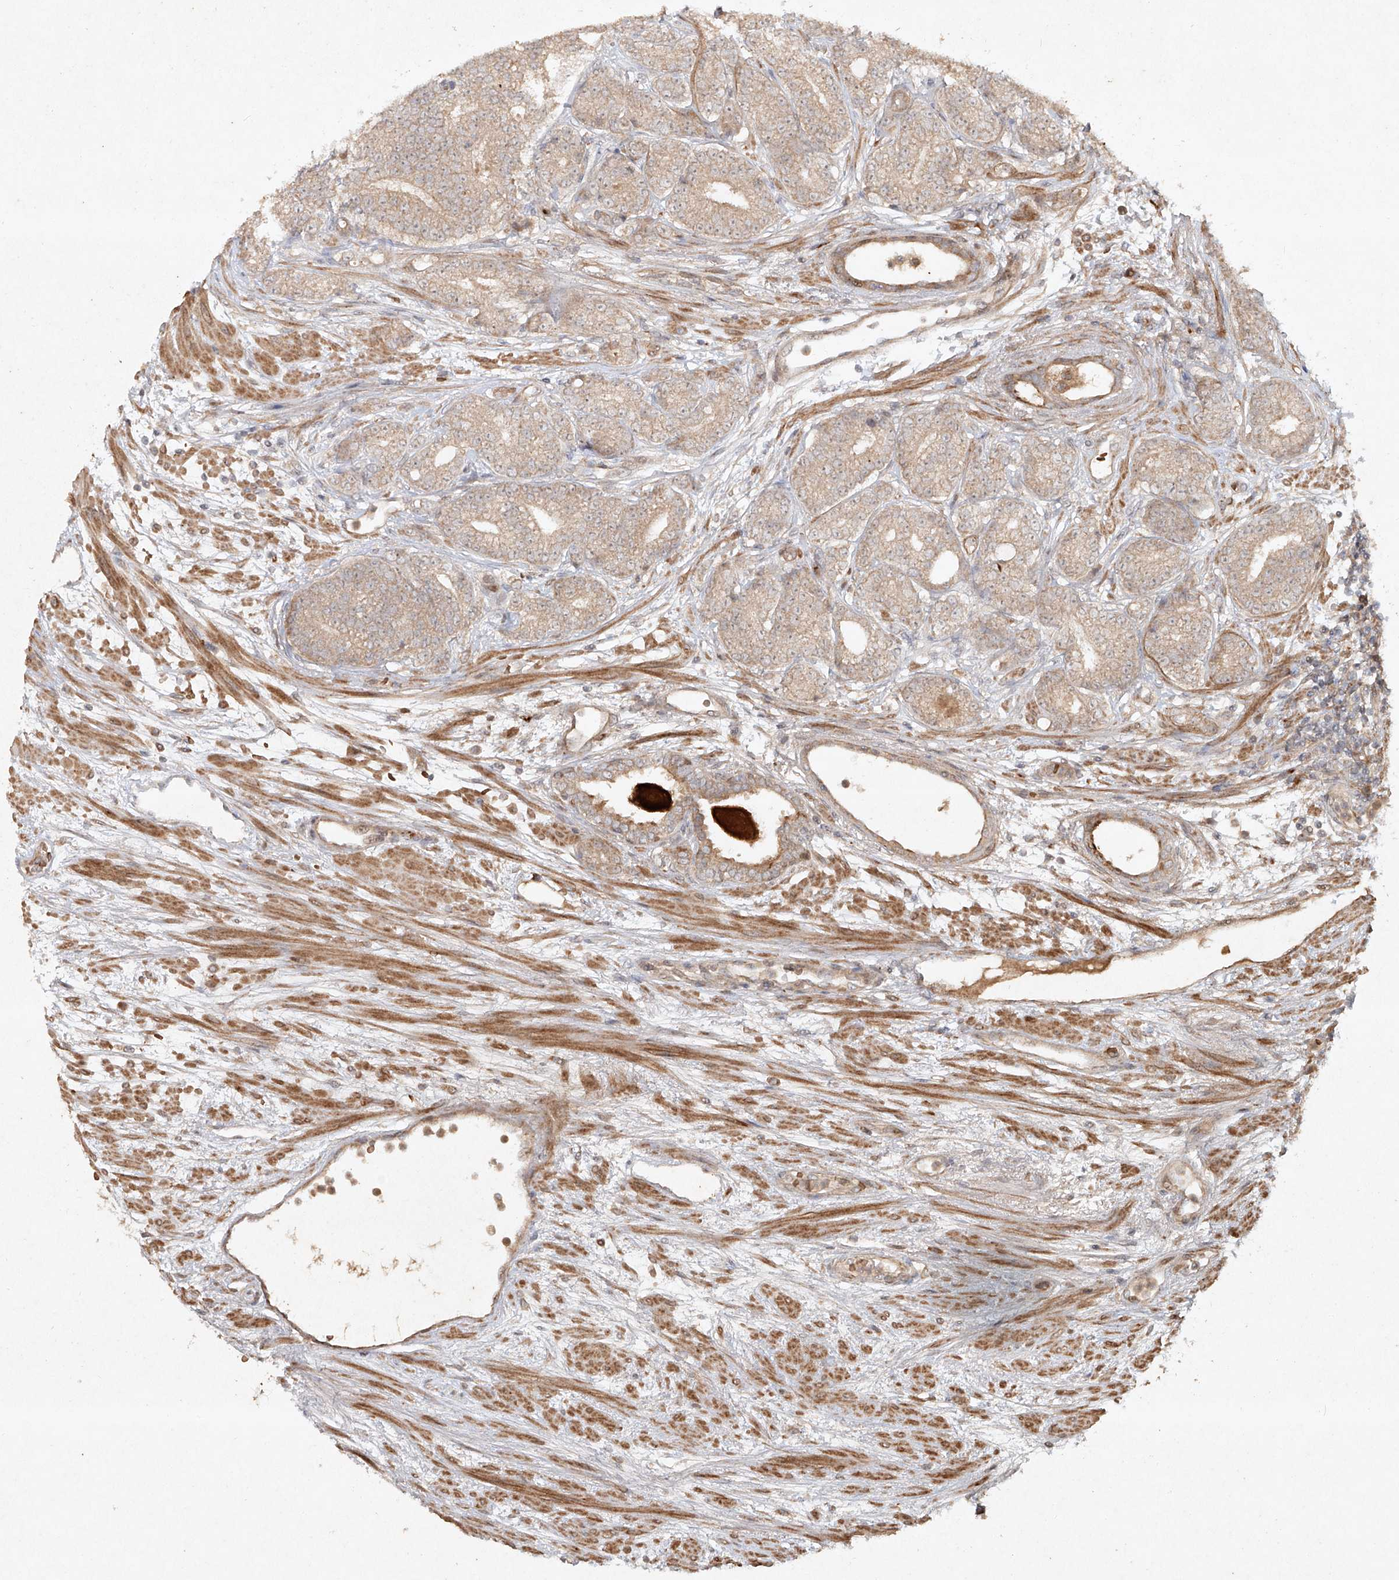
{"staining": {"intensity": "negative", "quantity": "none", "location": "none"}, "tissue": "prostate cancer", "cell_type": "Tumor cells", "image_type": "cancer", "snomed": [{"axis": "morphology", "description": "Adenocarcinoma, High grade"}, {"axis": "topography", "description": "Prostate"}], "caption": "High magnification brightfield microscopy of prostate adenocarcinoma (high-grade) stained with DAB (3,3'-diaminobenzidine) (brown) and counterstained with hematoxylin (blue): tumor cells show no significant expression.", "gene": "CYYR1", "patient": {"sex": "male", "age": 61}}